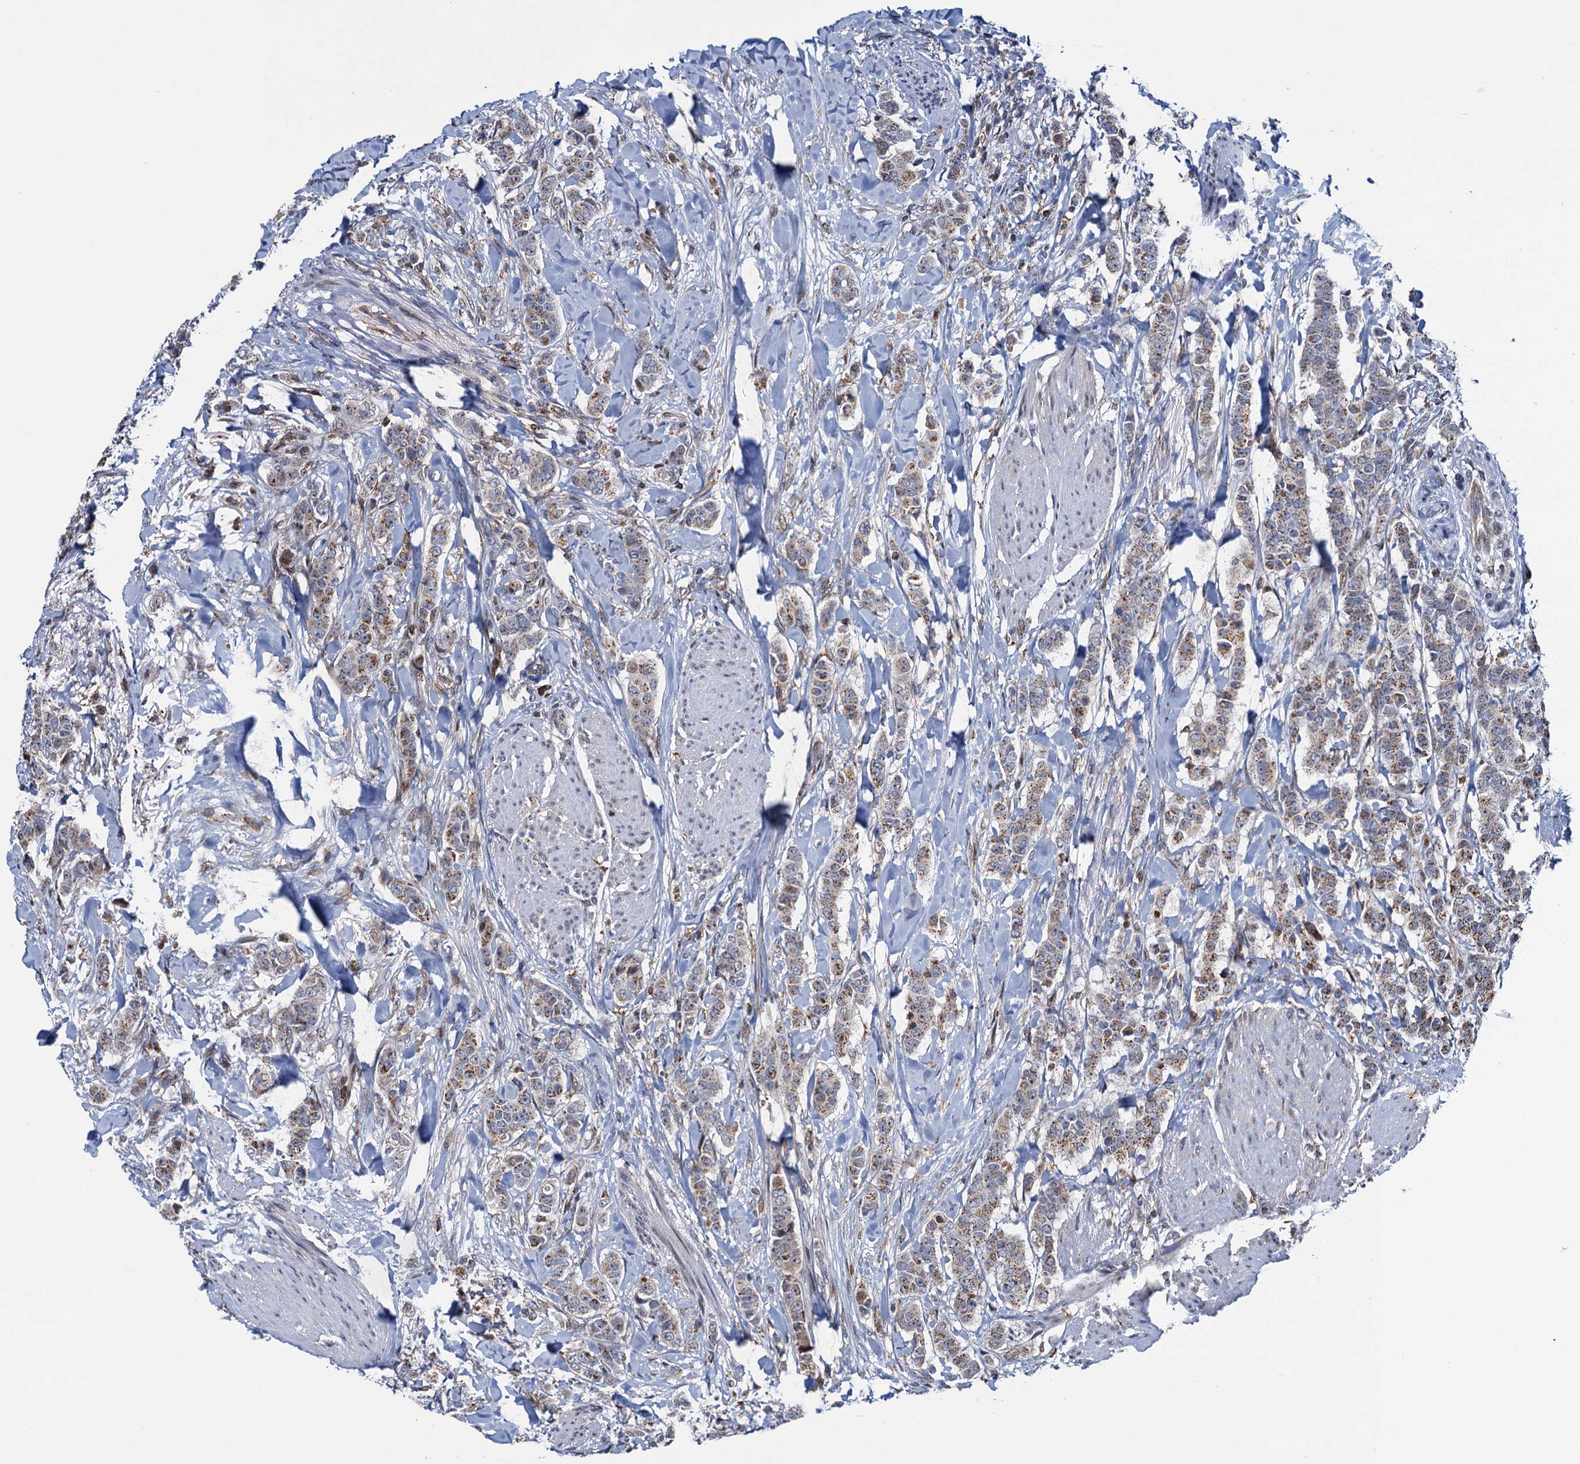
{"staining": {"intensity": "weak", "quantity": ">75%", "location": "cytoplasmic/membranous"}, "tissue": "breast cancer", "cell_type": "Tumor cells", "image_type": "cancer", "snomed": [{"axis": "morphology", "description": "Duct carcinoma"}, {"axis": "topography", "description": "Breast"}], "caption": "This histopathology image displays breast cancer stained with IHC to label a protein in brown. The cytoplasmic/membranous of tumor cells show weak positivity for the protein. Nuclei are counter-stained blue.", "gene": "CCDC102A", "patient": {"sex": "female", "age": 40}}